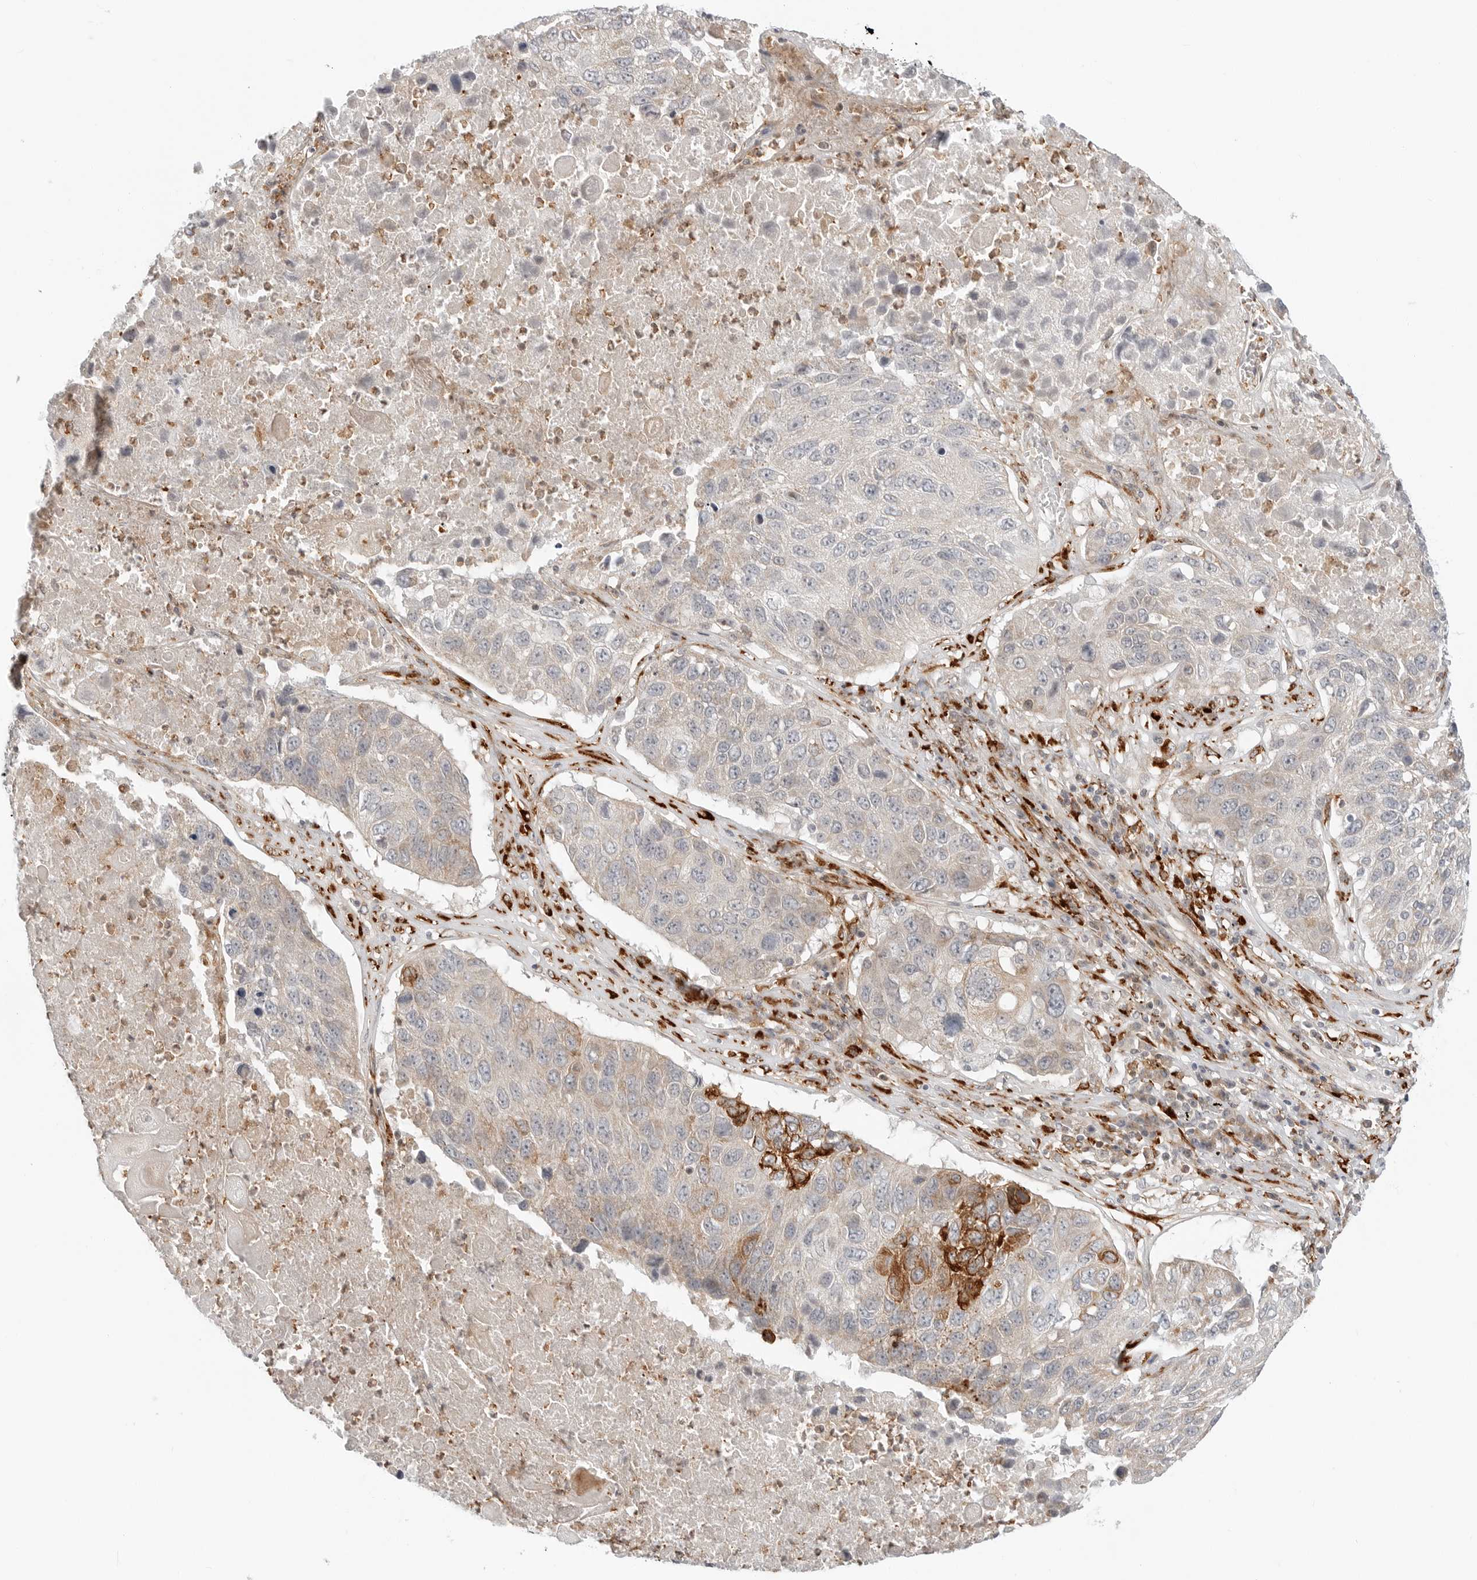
{"staining": {"intensity": "weak", "quantity": ">75%", "location": "cytoplasmic/membranous"}, "tissue": "lung cancer", "cell_type": "Tumor cells", "image_type": "cancer", "snomed": [{"axis": "morphology", "description": "Squamous cell carcinoma, NOS"}, {"axis": "topography", "description": "Lung"}], "caption": "Weak cytoplasmic/membranous positivity is present in about >75% of tumor cells in lung cancer (squamous cell carcinoma).", "gene": "C1QTNF1", "patient": {"sex": "male", "age": 61}}